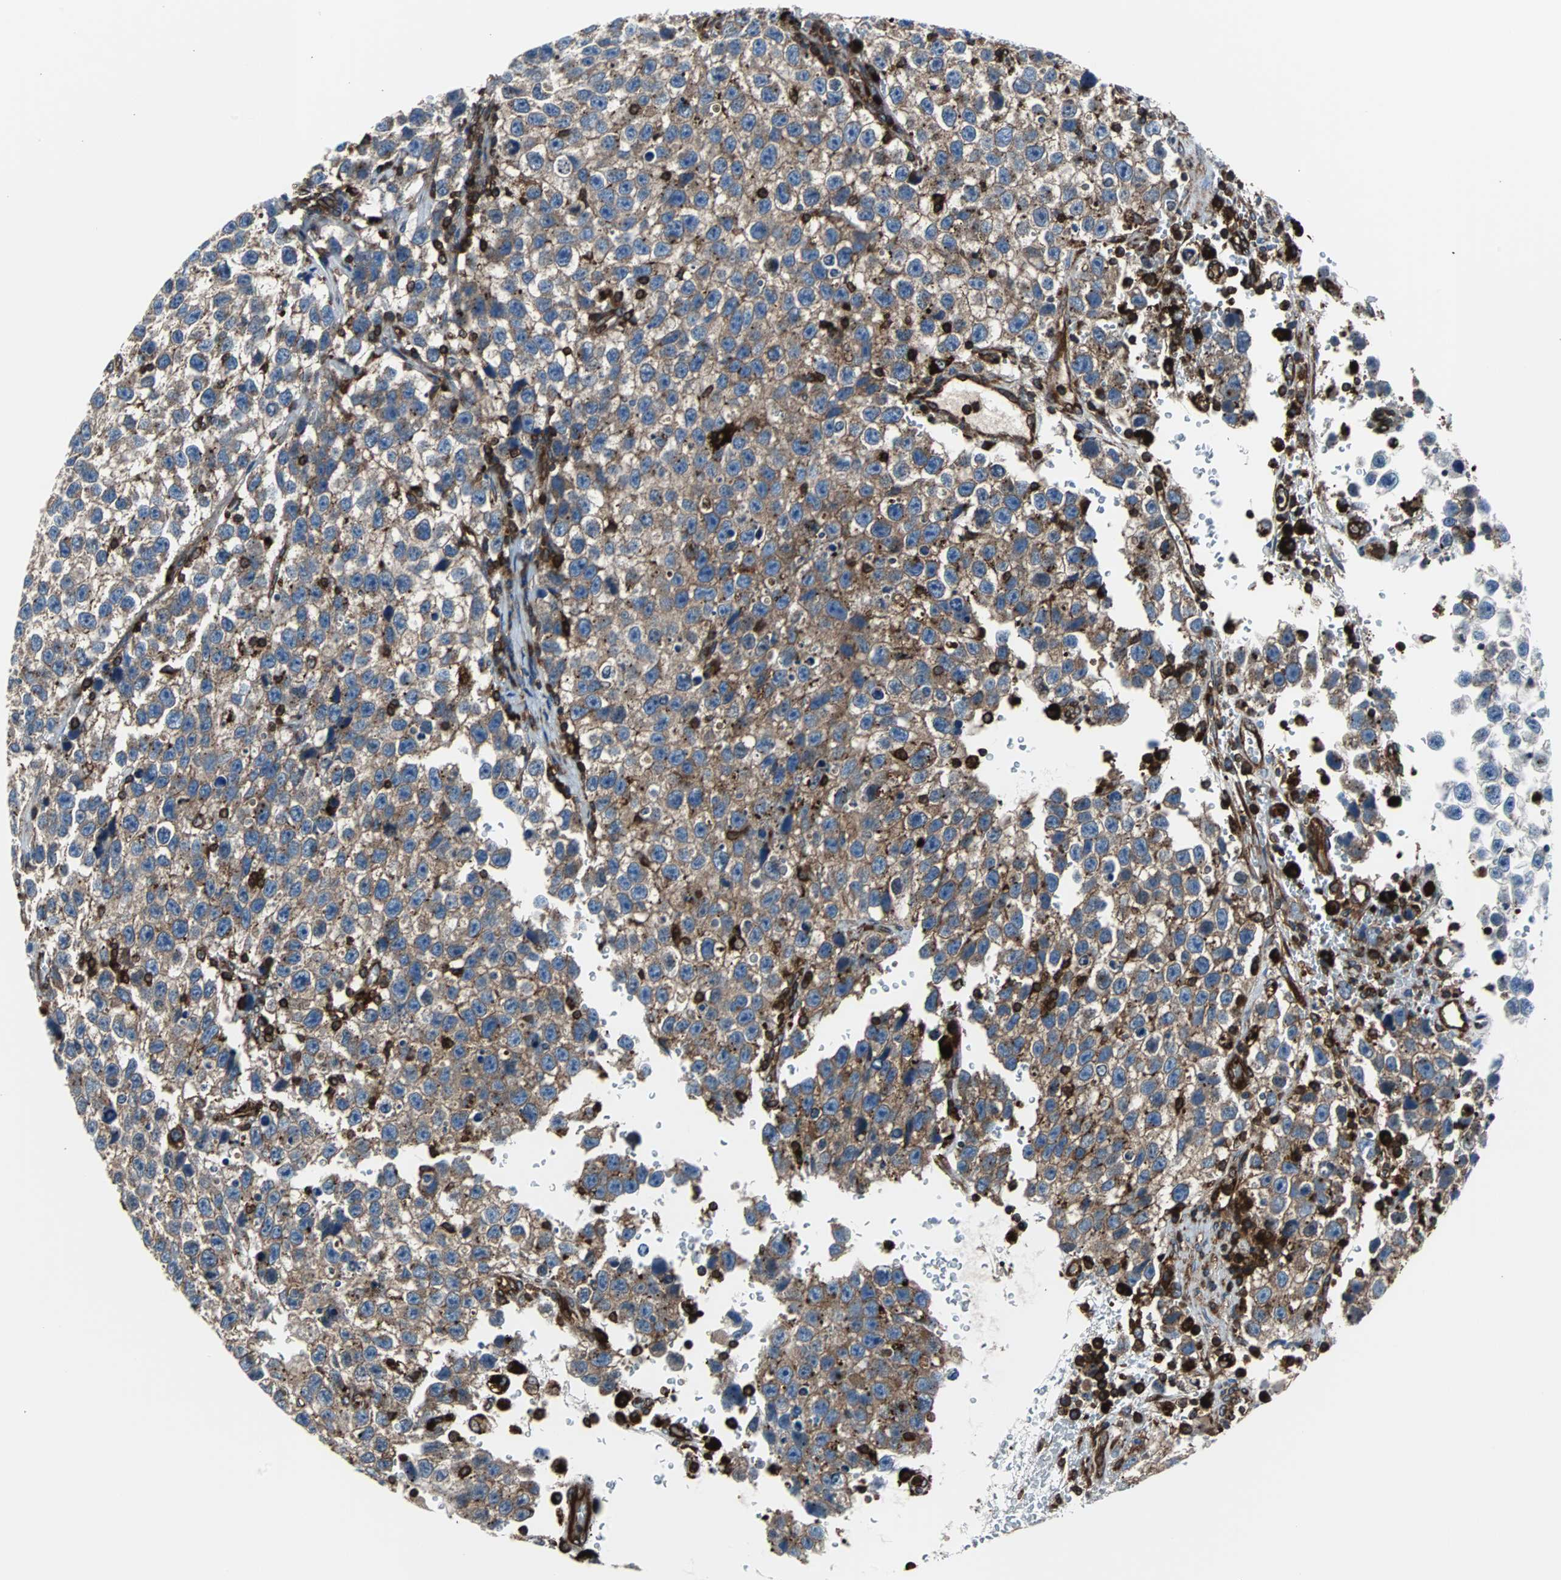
{"staining": {"intensity": "moderate", "quantity": ">75%", "location": "cytoplasmic/membranous"}, "tissue": "testis cancer", "cell_type": "Tumor cells", "image_type": "cancer", "snomed": [{"axis": "morphology", "description": "Seminoma, NOS"}, {"axis": "topography", "description": "Testis"}], "caption": "An immunohistochemistry histopathology image of tumor tissue is shown. Protein staining in brown labels moderate cytoplasmic/membranous positivity in testis cancer (seminoma) within tumor cells. Nuclei are stained in blue.", "gene": "RELA", "patient": {"sex": "male", "age": 33}}